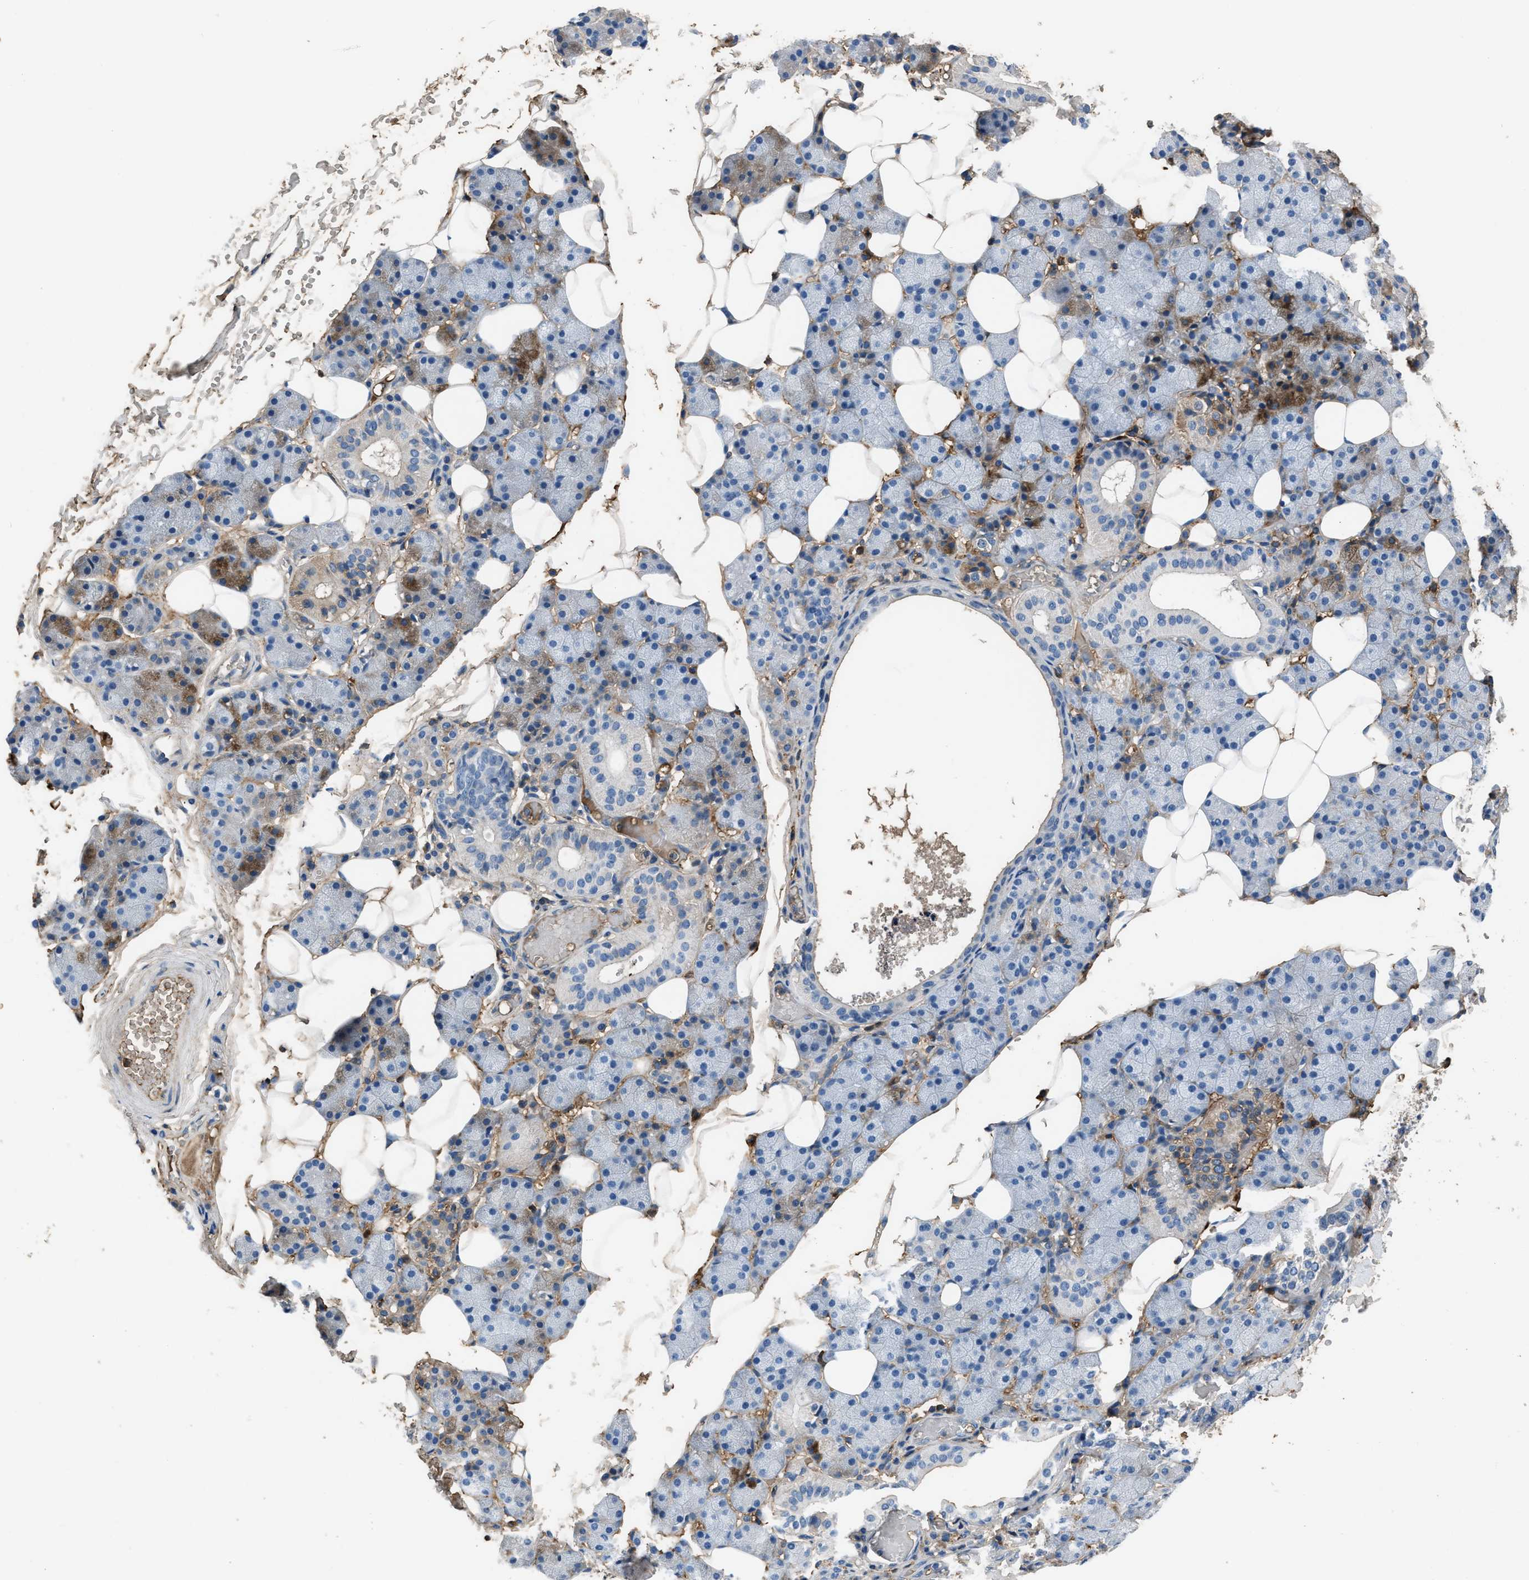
{"staining": {"intensity": "negative", "quantity": "none", "location": "none"}, "tissue": "salivary gland", "cell_type": "Glandular cells", "image_type": "normal", "snomed": [{"axis": "morphology", "description": "Normal tissue, NOS"}, {"axis": "topography", "description": "Salivary gland"}], "caption": "Unremarkable salivary gland was stained to show a protein in brown. There is no significant positivity in glandular cells.", "gene": "STC1", "patient": {"sex": "female", "age": 33}}